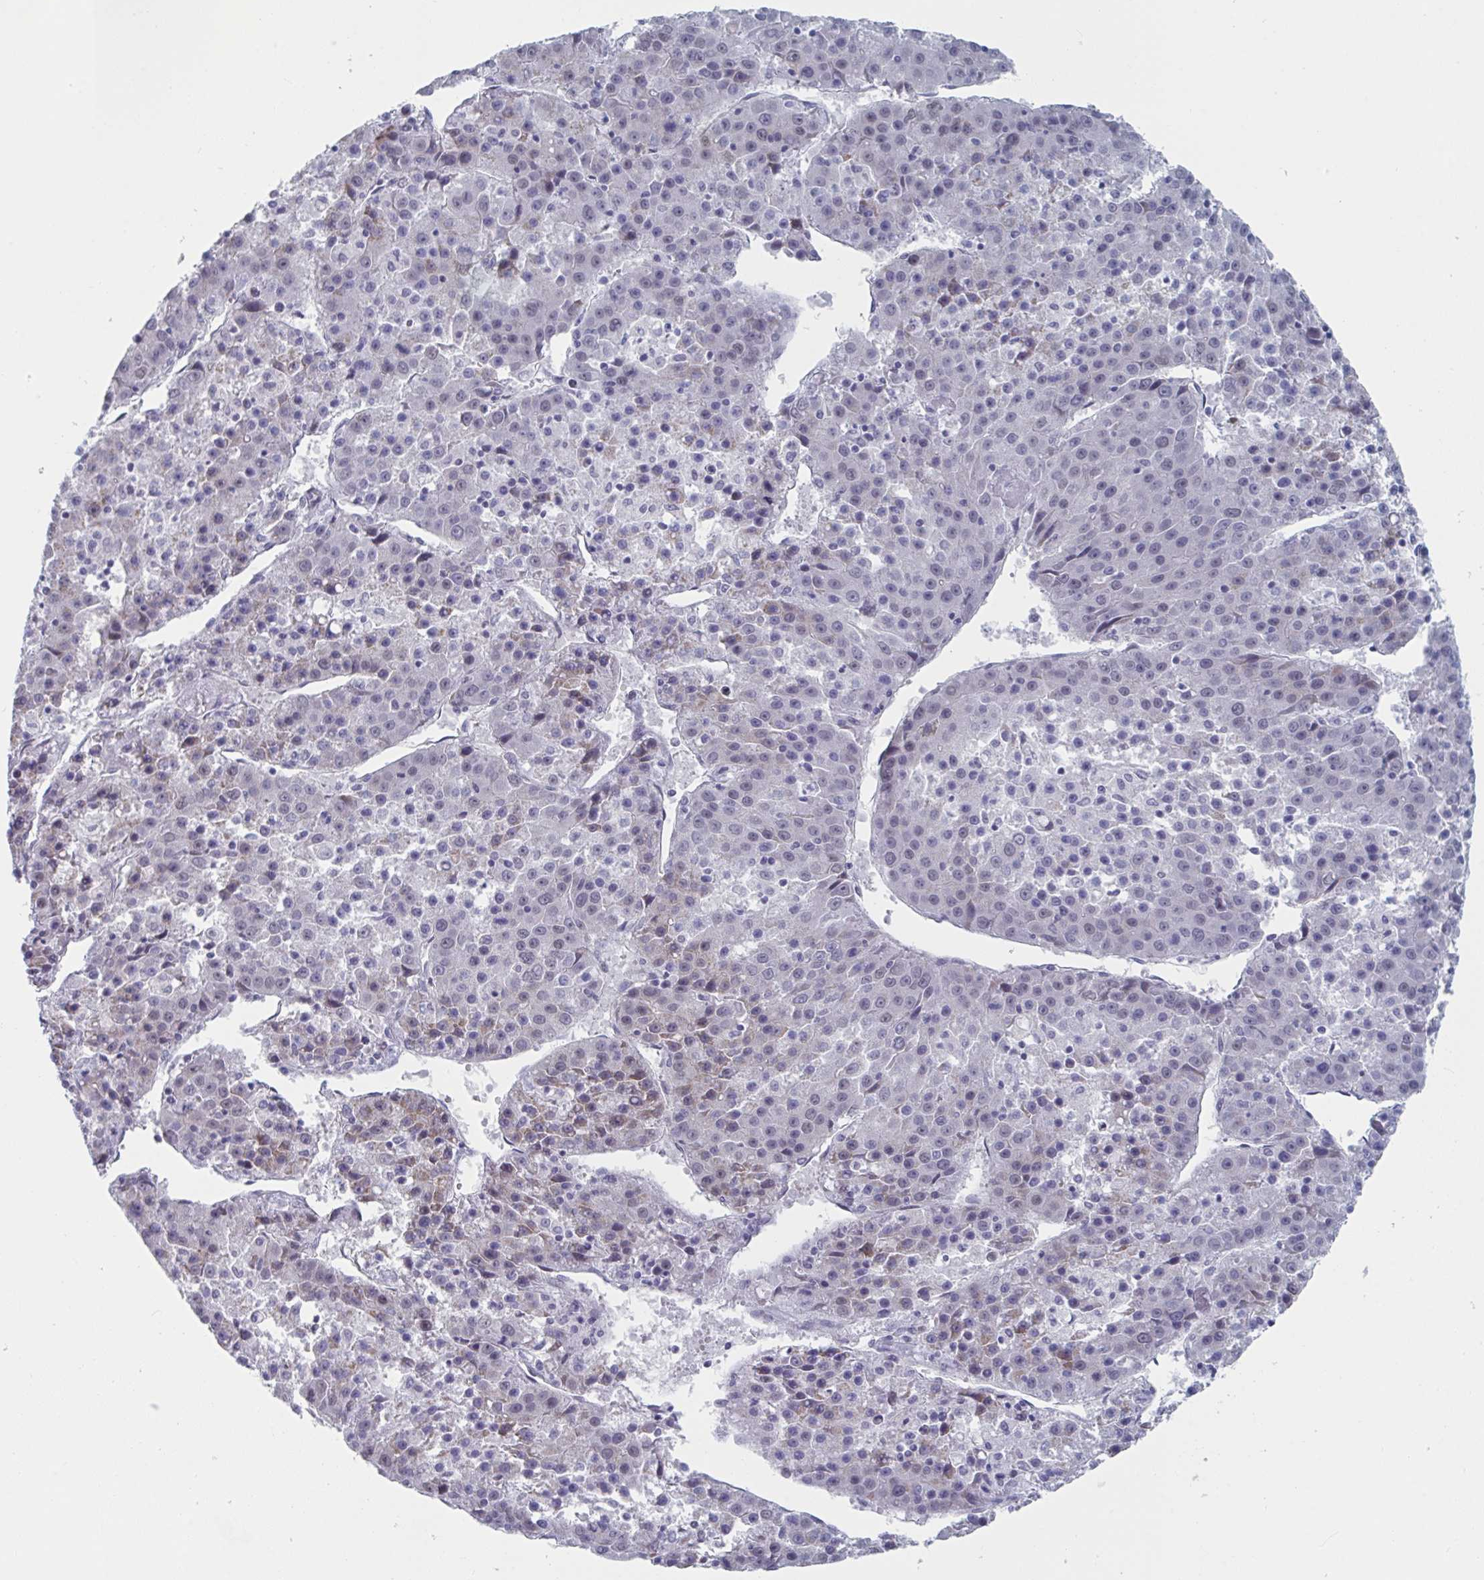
{"staining": {"intensity": "negative", "quantity": "none", "location": "none"}, "tissue": "liver cancer", "cell_type": "Tumor cells", "image_type": "cancer", "snomed": [{"axis": "morphology", "description": "Carcinoma, Hepatocellular, NOS"}, {"axis": "topography", "description": "Liver"}], "caption": "Liver hepatocellular carcinoma was stained to show a protein in brown. There is no significant expression in tumor cells.", "gene": "FOXA1", "patient": {"sex": "female", "age": 53}}